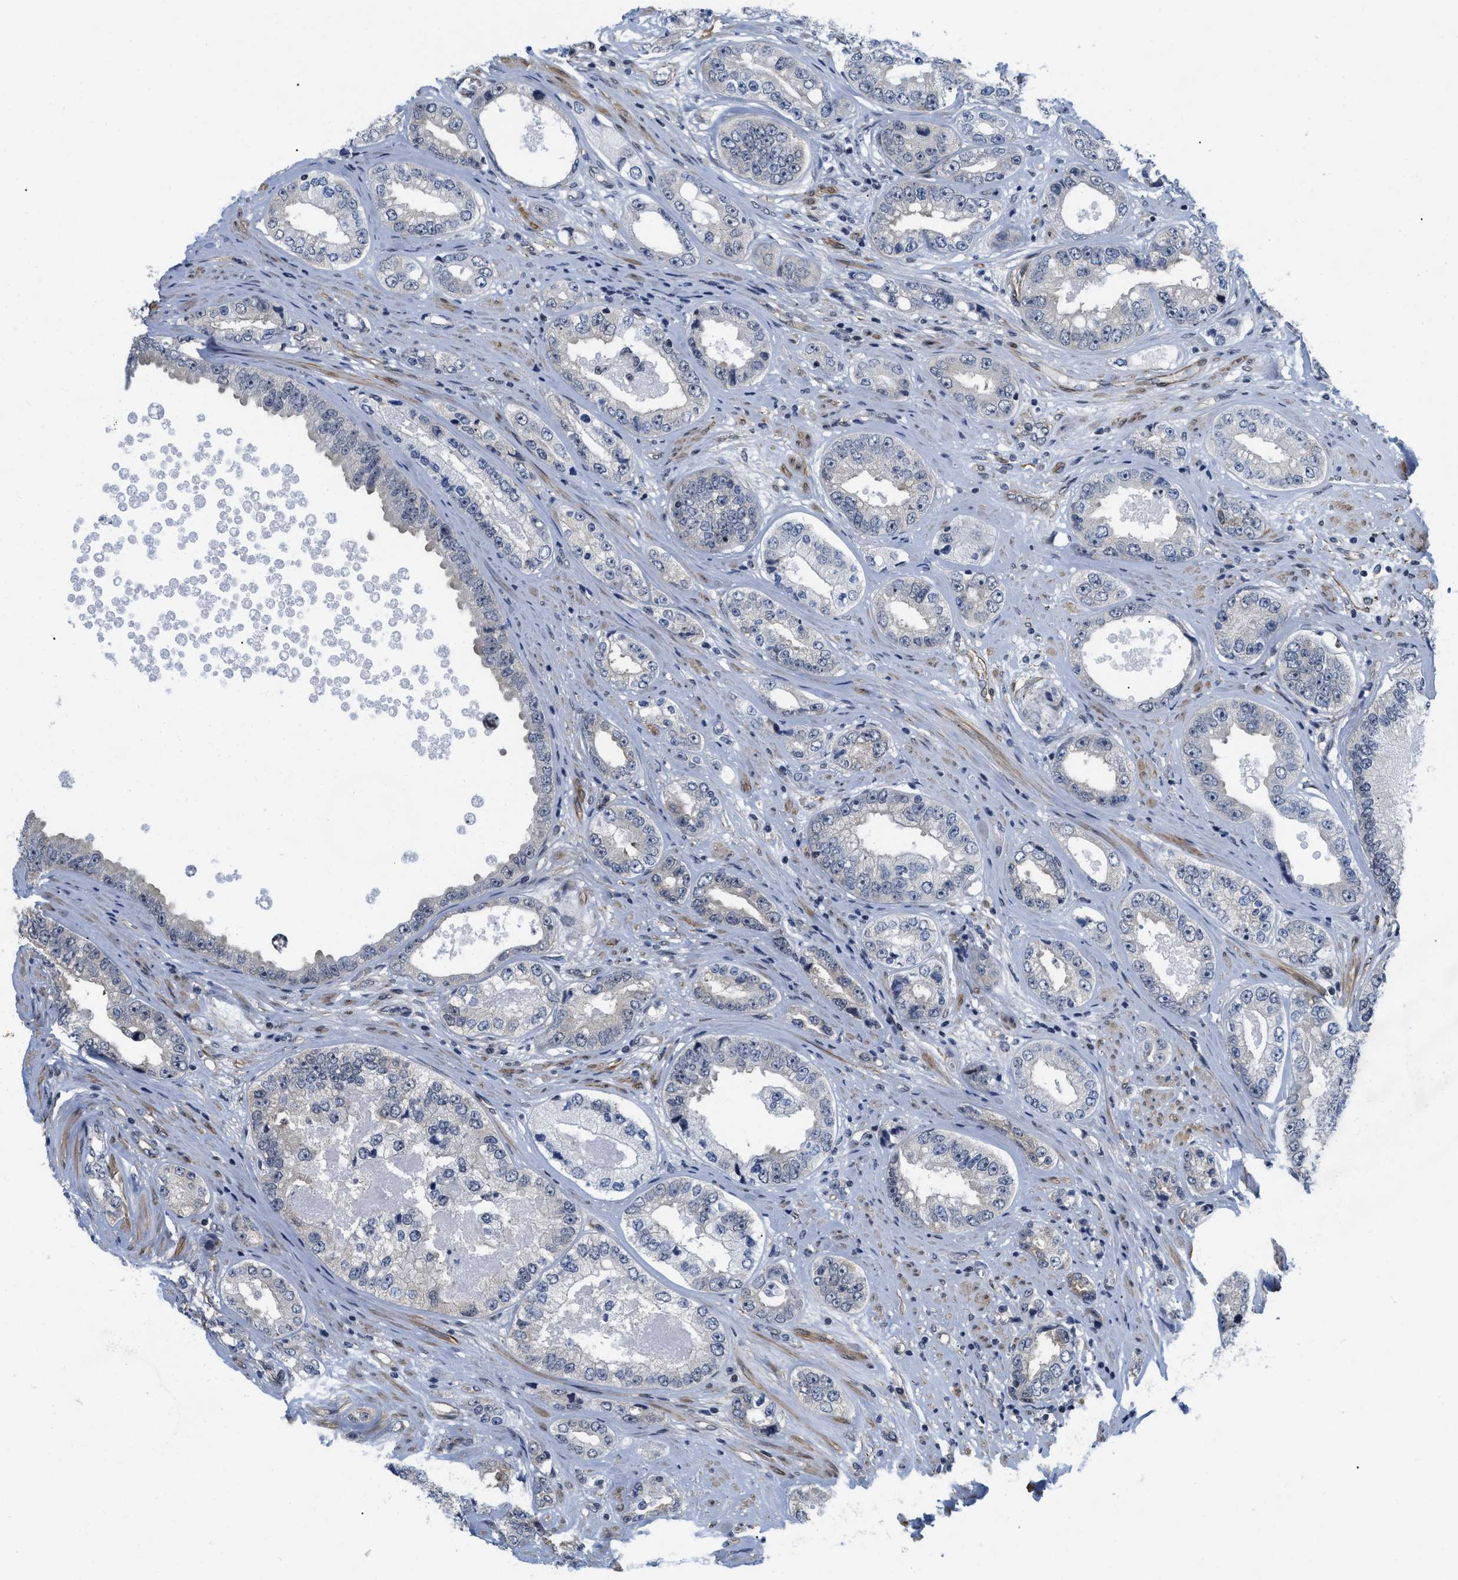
{"staining": {"intensity": "negative", "quantity": "none", "location": "none"}, "tissue": "prostate cancer", "cell_type": "Tumor cells", "image_type": "cancer", "snomed": [{"axis": "morphology", "description": "Adenocarcinoma, High grade"}, {"axis": "topography", "description": "Prostate"}], "caption": "Immunohistochemistry micrograph of neoplastic tissue: prostate cancer (adenocarcinoma (high-grade)) stained with DAB (3,3'-diaminobenzidine) shows no significant protein expression in tumor cells.", "gene": "GPRASP2", "patient": {"sex": "male", "age": 61}}